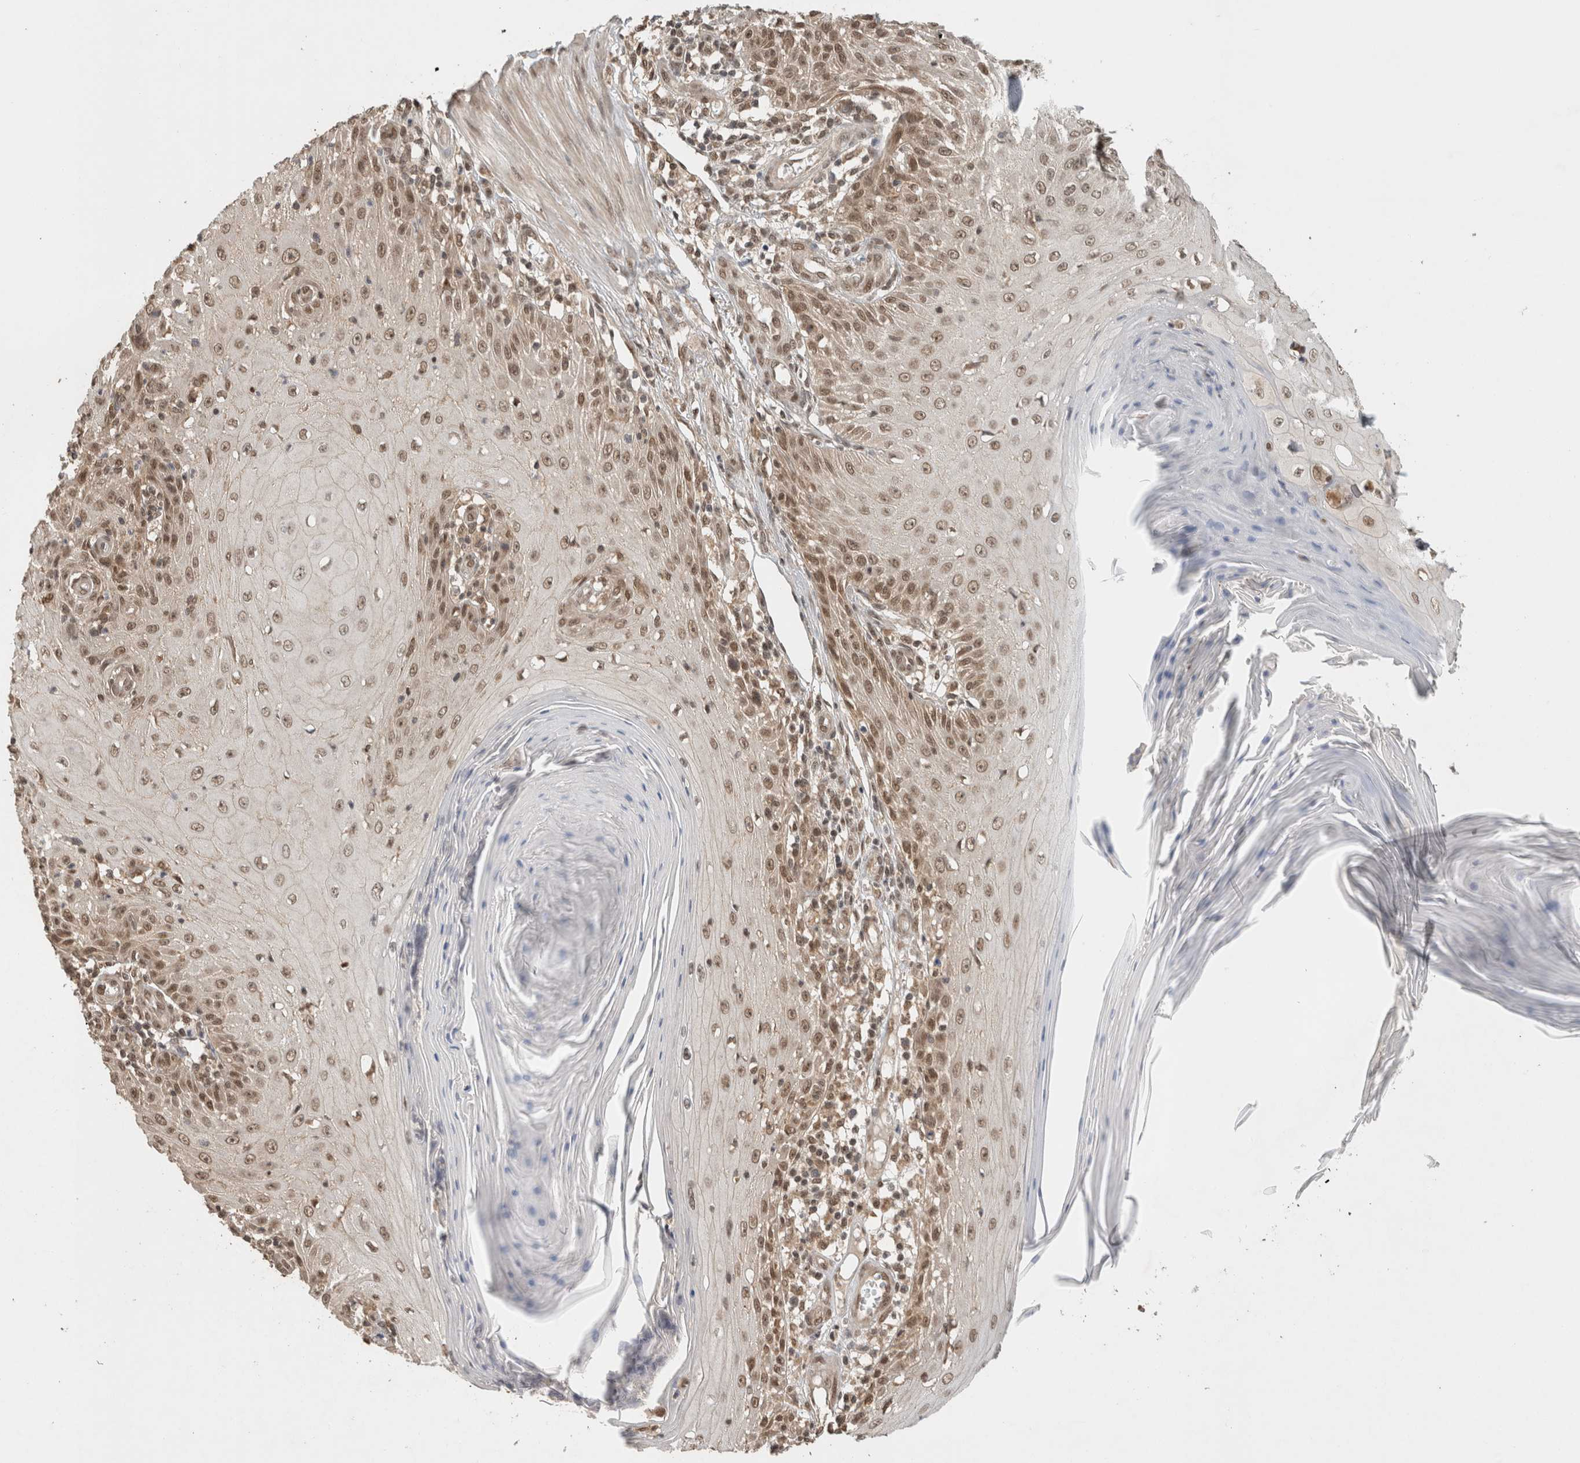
{"staining": {"intensity": "moderate", "quantity": ">75%", "location": "nuclear"}, "tissue": "skin cancer", "cell_type": "Tumor cells", "image_type": "cancer", "snomed": [{"axis": "morphology", "description": "Squamous cell carcinoma, NOS"}, {"axis": "topography", "description": "Skin"}], "caption": "Immunohistochemical staining of human skin squamous cell carcinoma displays medium levels of moderate nuclear protein staining in about >75% of tumor cells.", "gene": "C1orf21", "patient": {"sex": "female", "age": 73}}